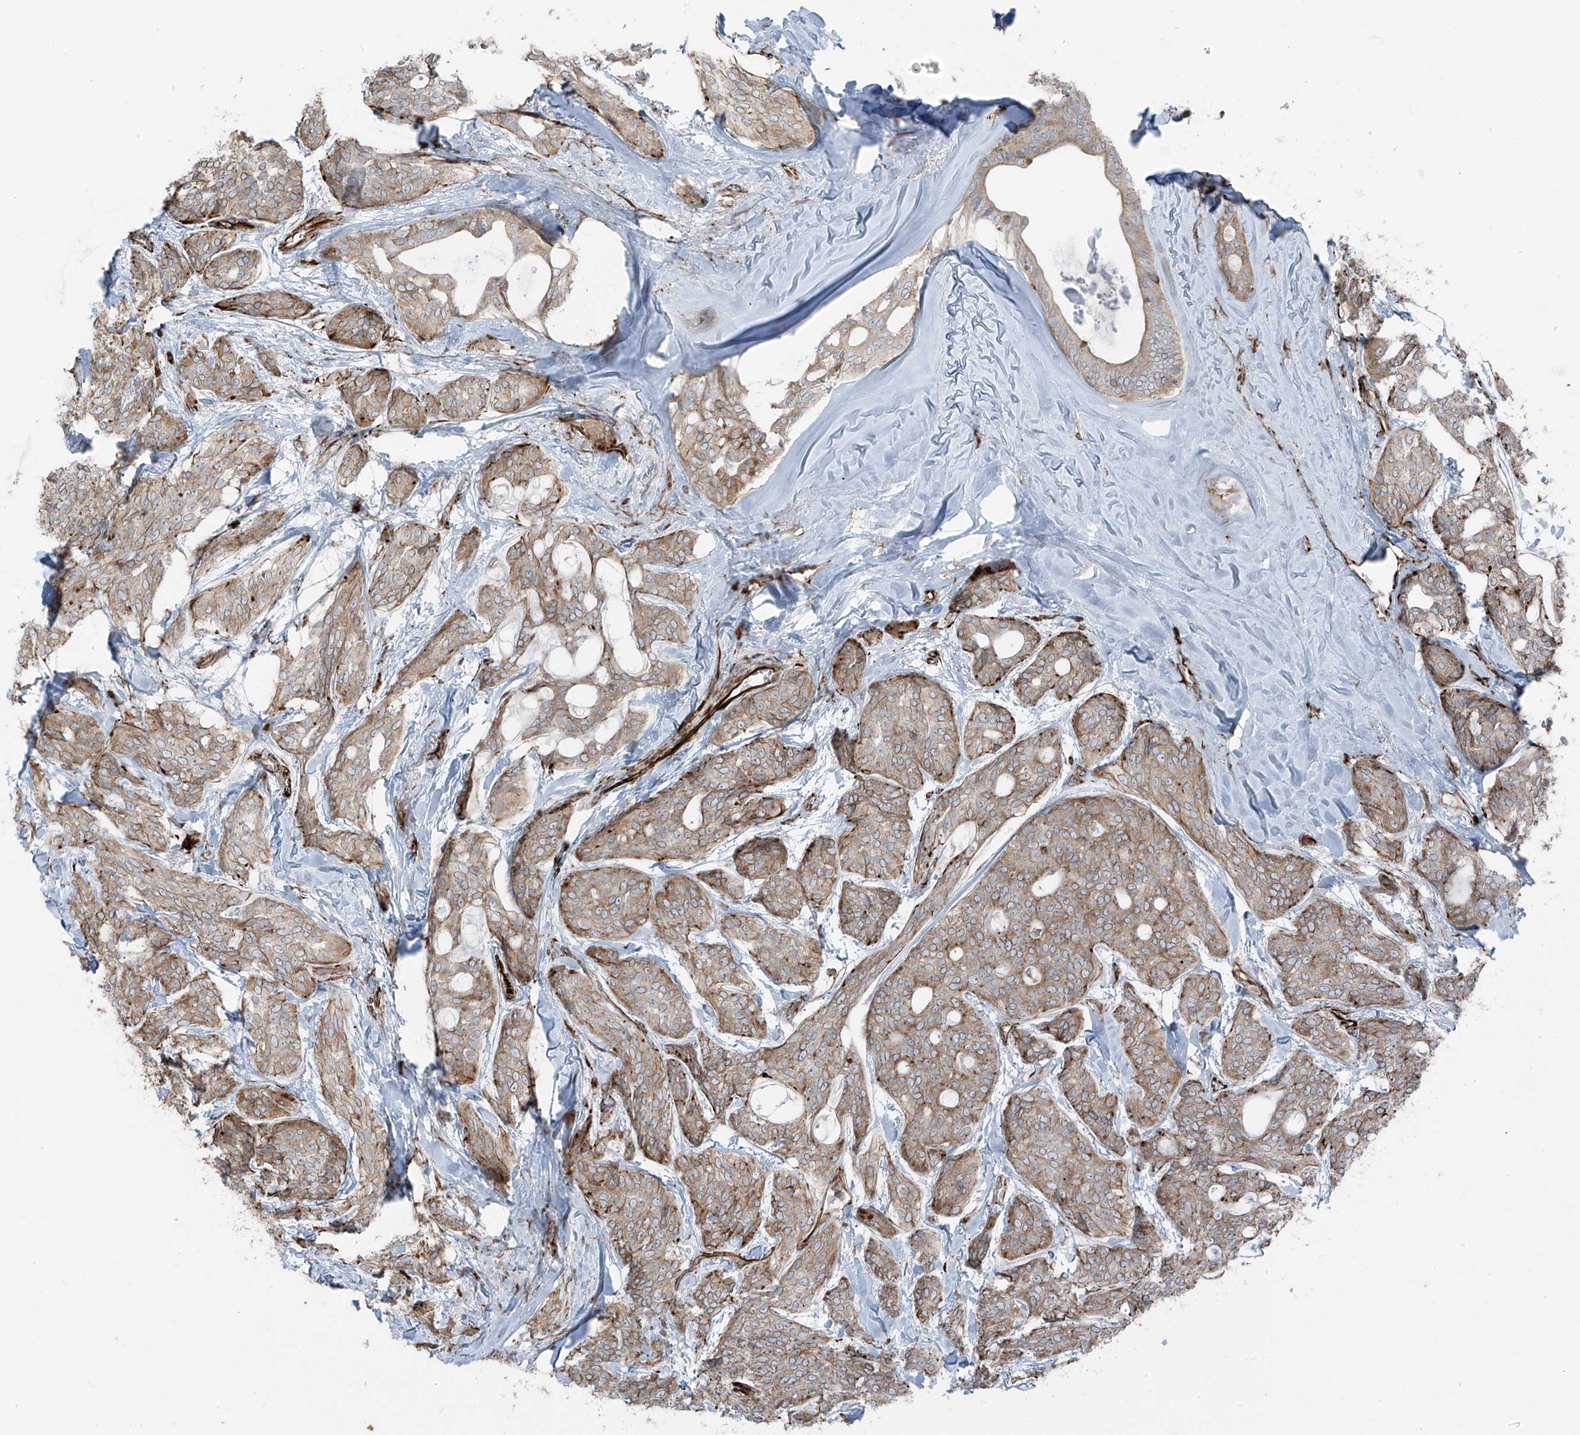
{"staining": {"intensity": "weak", "quantity": ">75%", "location": "cytoplasmic/membranous"}, "tissue": "head and neck cancer", "cell_type": "Tumor cells", "image_type": "cancer", "snomed": [{"axis": "morphology", "description": "Adenocarcinoma, NOS"}, {"axis": "topography", "description": "Head-Neck"}], "caption": "Protein positivity by IHC displays weak cytoplasmic/membranous positivity in about >75% of tumor cells in head and neck cancer (adenocarcinoma). (DAB (3,3'-diaminobenzidine) = brown stain, brightfield microscopy at high magnification).", "gene": "ERLEC1", "patient": {"sex": "male", "age": 66}}